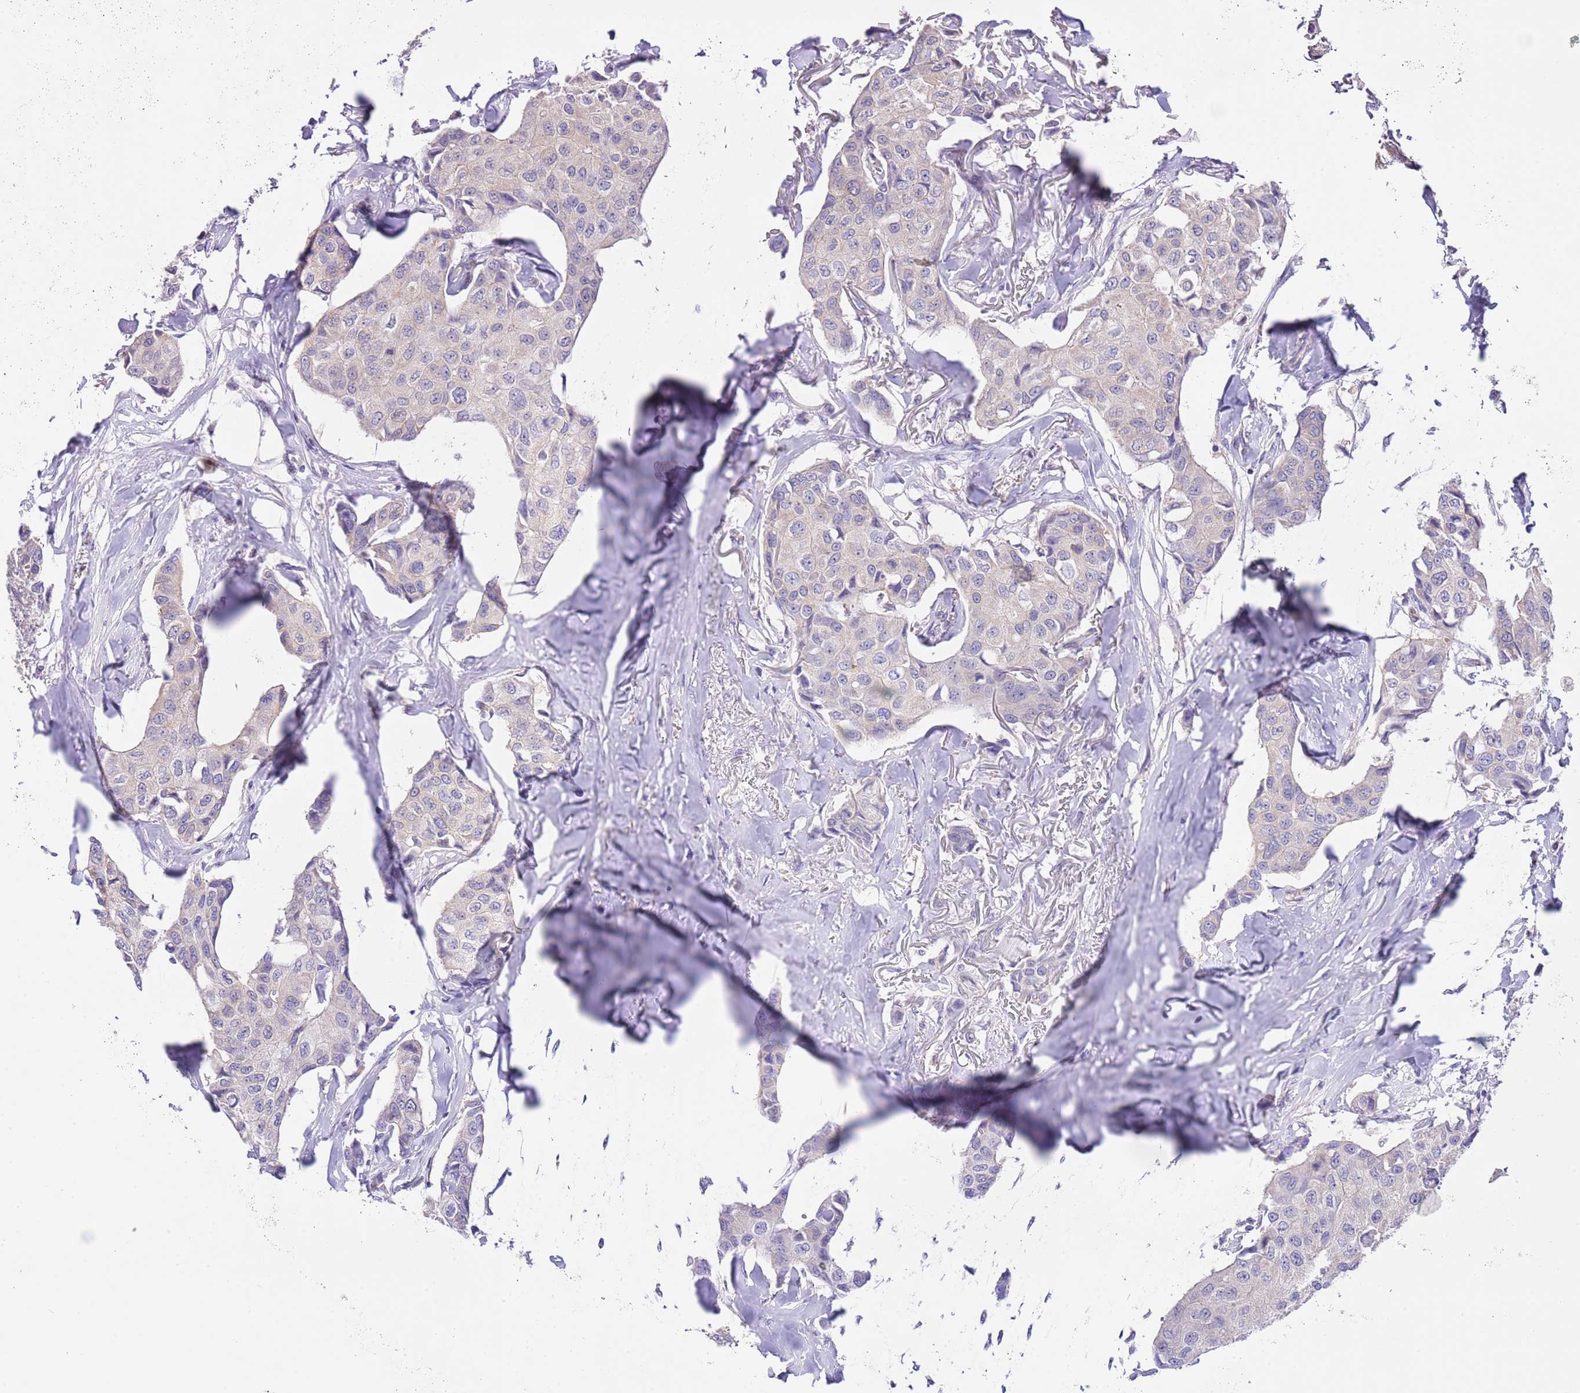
{"staining": {"intensity": "negative", "quantity": "none", "location": "none"}, "tissue": "breast cancer", "cell_type": "Tumor cells", "image_type": "cancer", "snomed": [{"axis": "morphology", "description": "Duct carcinoma"}, {"axis": "topography", "description": "Breast"}], "caption": "Immunohistochemical staining of human breast cancer reveals no significant staining in tumor cells.", "gene": "PRR32", "patient": {"sex": "female", "age": 80}}